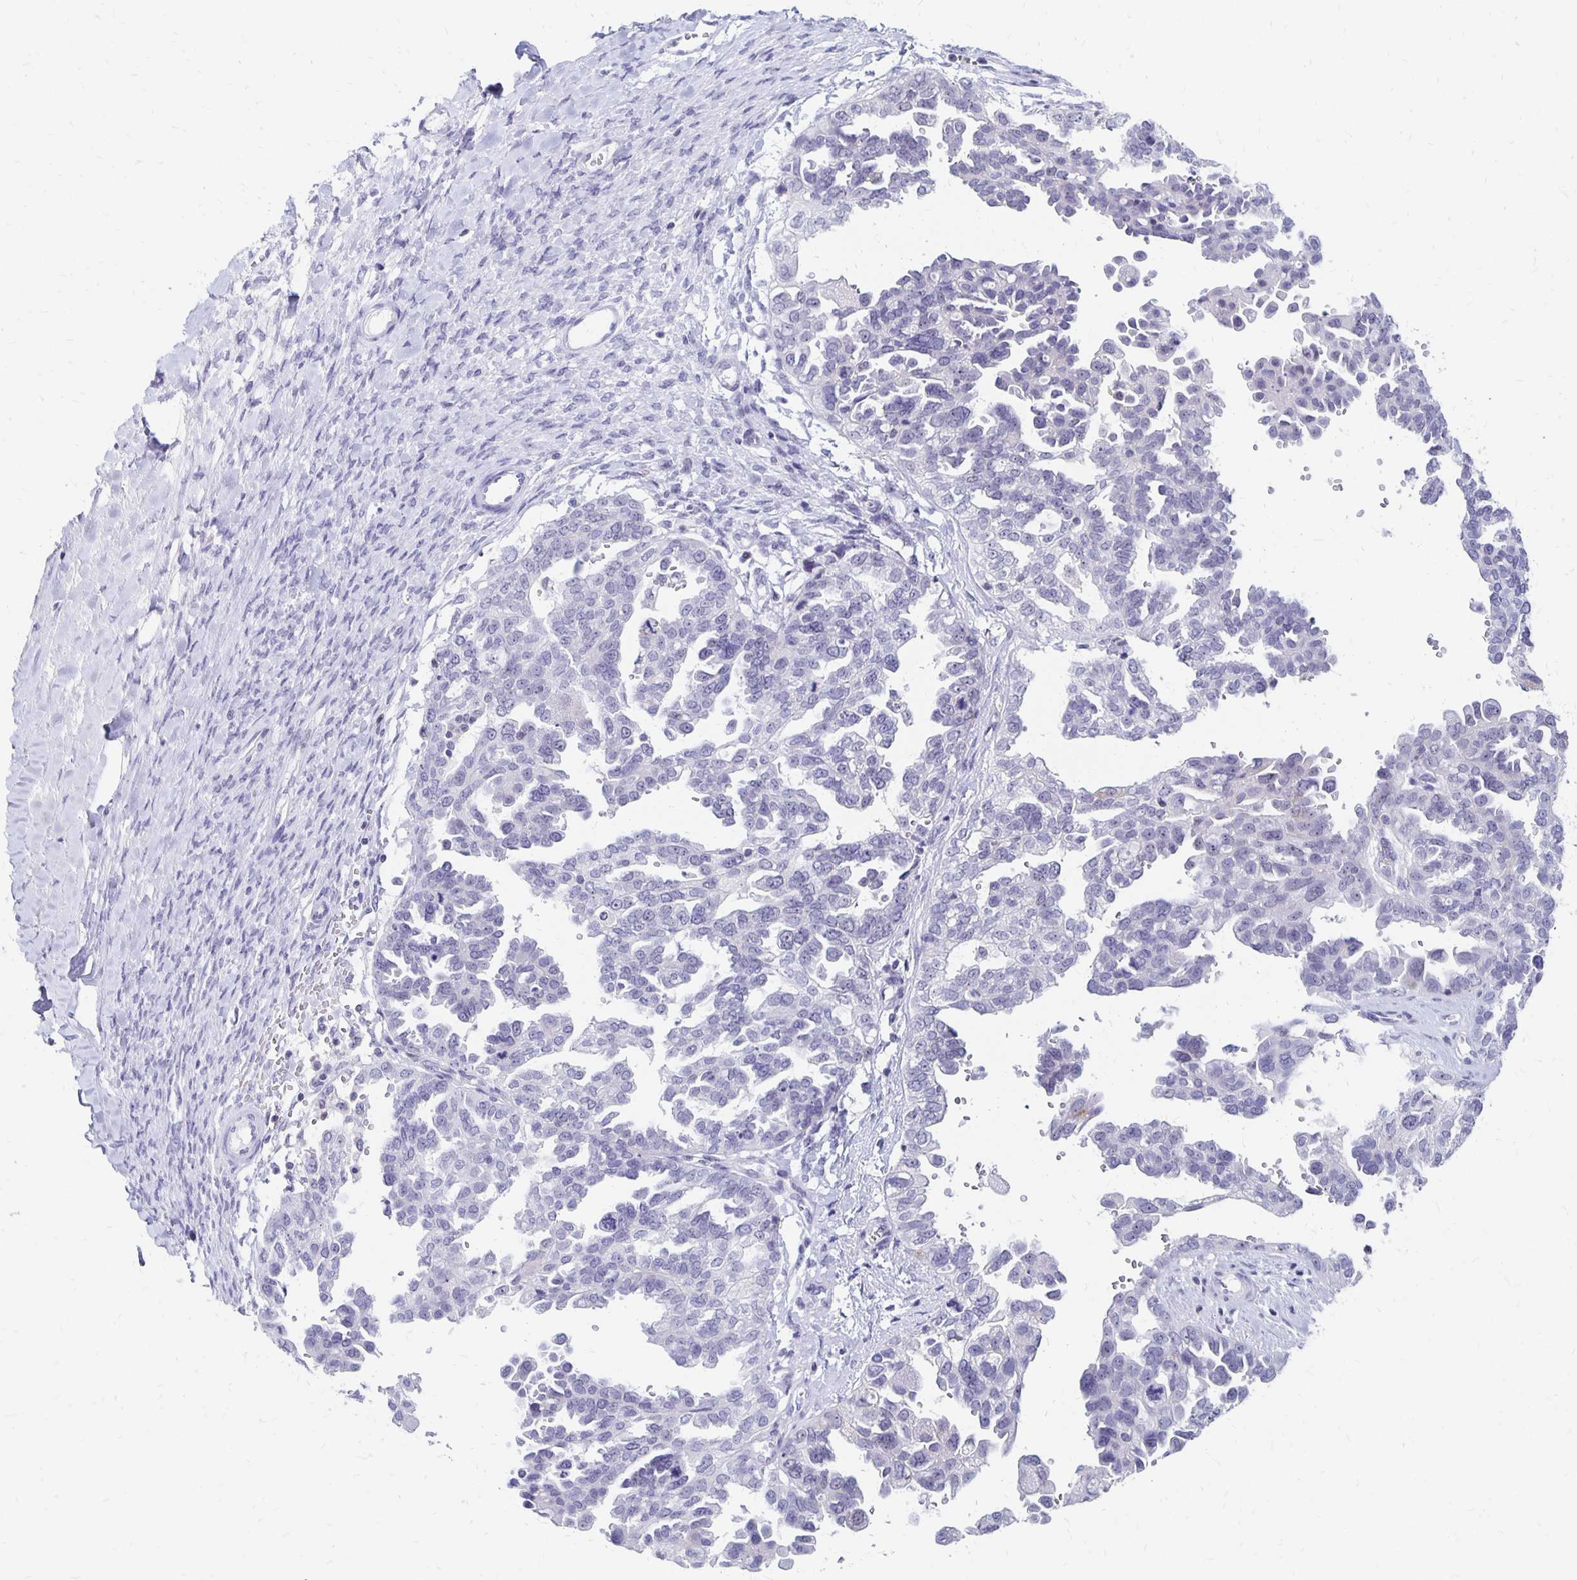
{"staining": {"intensity": "negative", "quantity": "none", "location": "none"}, "tissue": "ovarian cancer", "cell_type": "Tumor cells", "image_type": "cancer", "snomed": [{"axis": "morphology", "description": "Cystadenocarcinoma, serous, NOS"}, {"axis": "topography", "description": "Ovary"}], "caption": "Serous cystadenocarcinoma (ovarian) was stained to show a protein in brown. There is no significant staining in tumor cells.", "gene": "SYT2", "patient": {"sex": "female", "age": 53}}